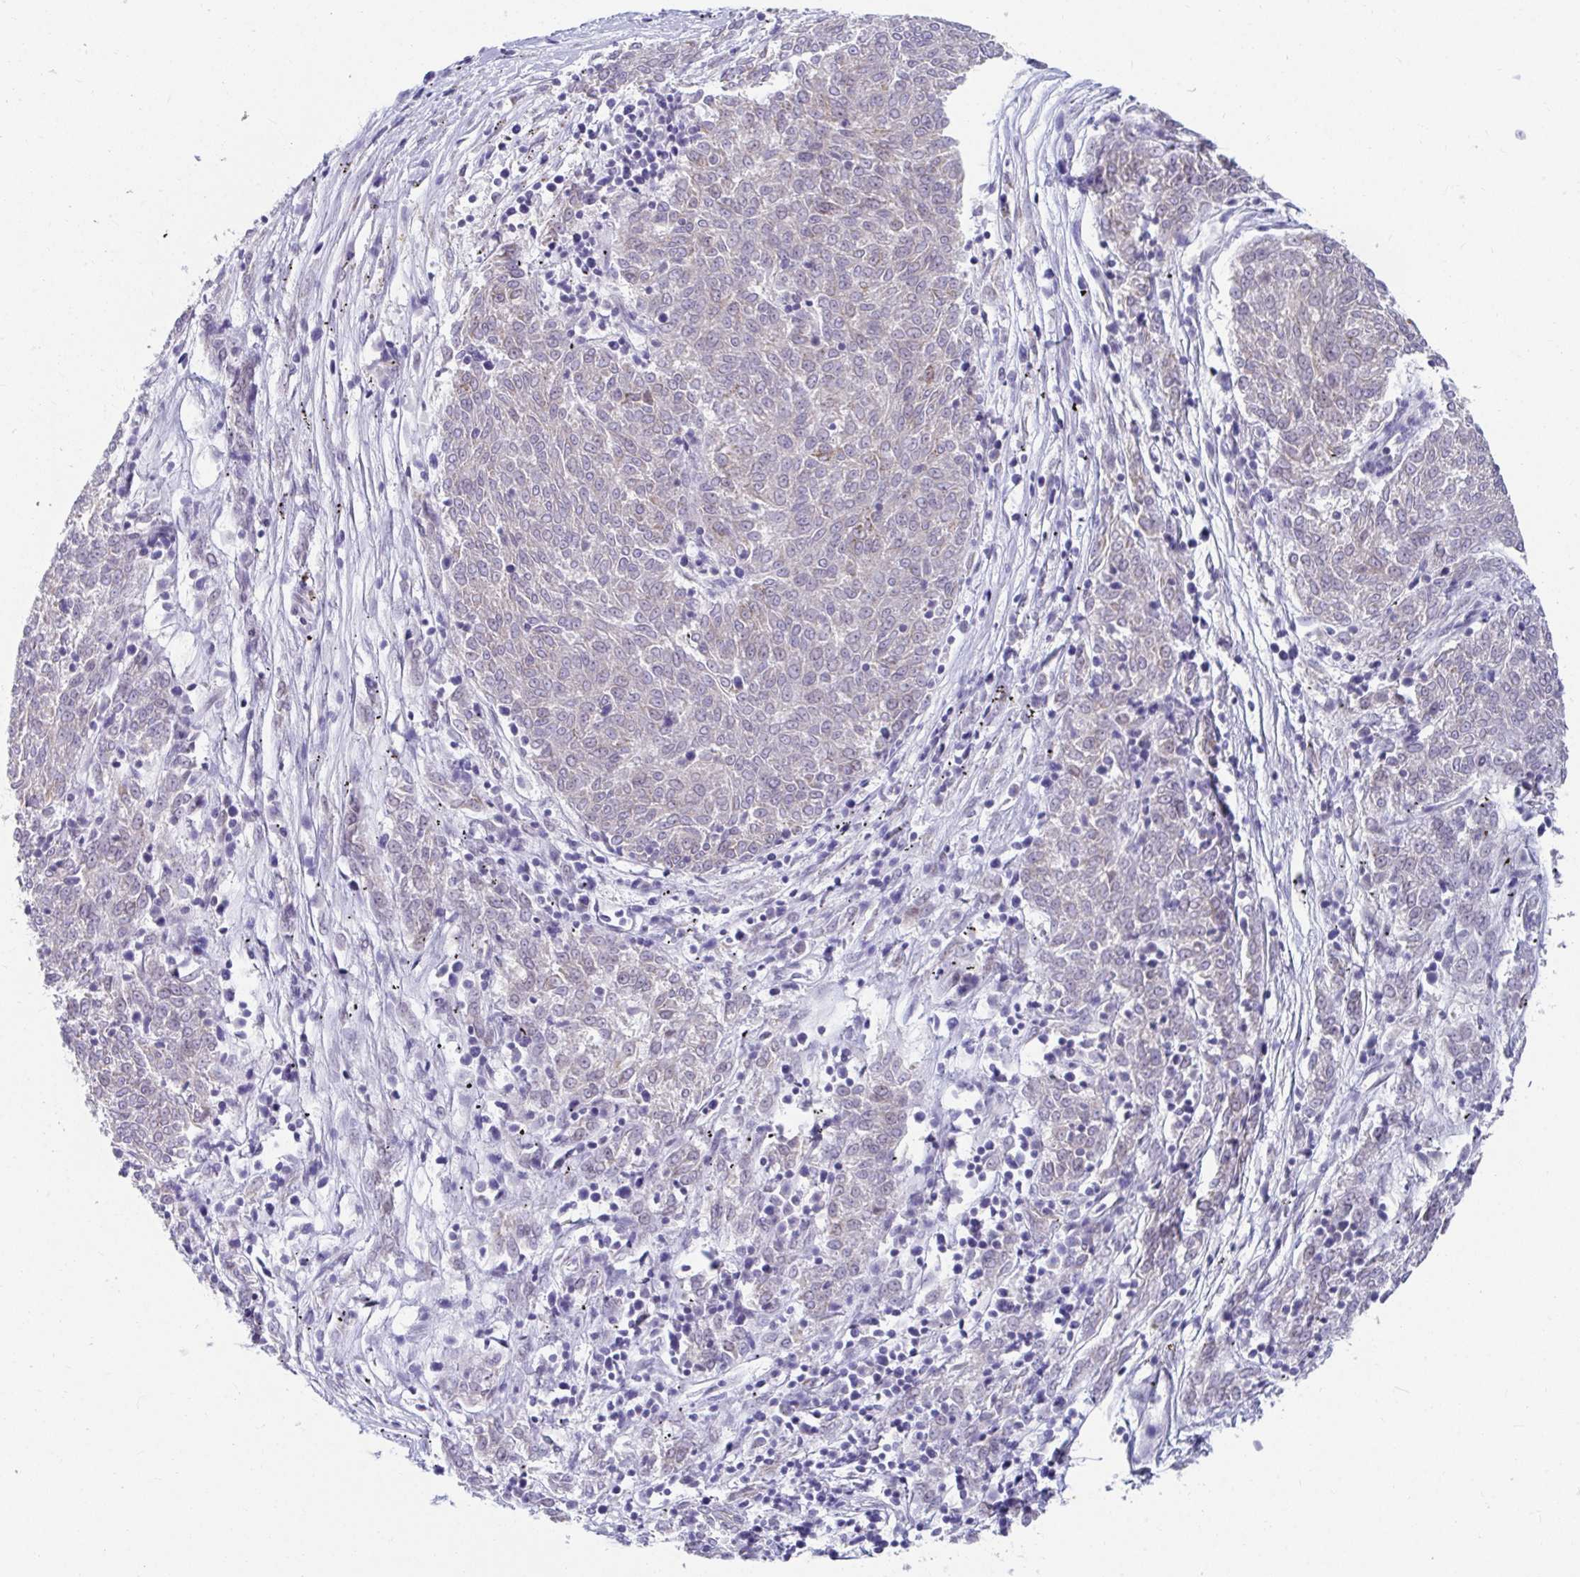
{"staining": {"intensity": "negative", "quantity": "none", "location": "none"}, "tissue": "melanoma", "cell_type": "Tumor cells", "image_type": "cancer", "snomed": [{"axis": "morphology", "description": "Malignant melanoma, NOS"}, {"axis": "topography", "description": "Skin"}], "caption": "This is an immunohistochemistry histopathology image of human malignant melanoma. There is no positivity in tumor cells.", "gene": "EXOC5", "patient": {"sex": "female", "age": 72}}